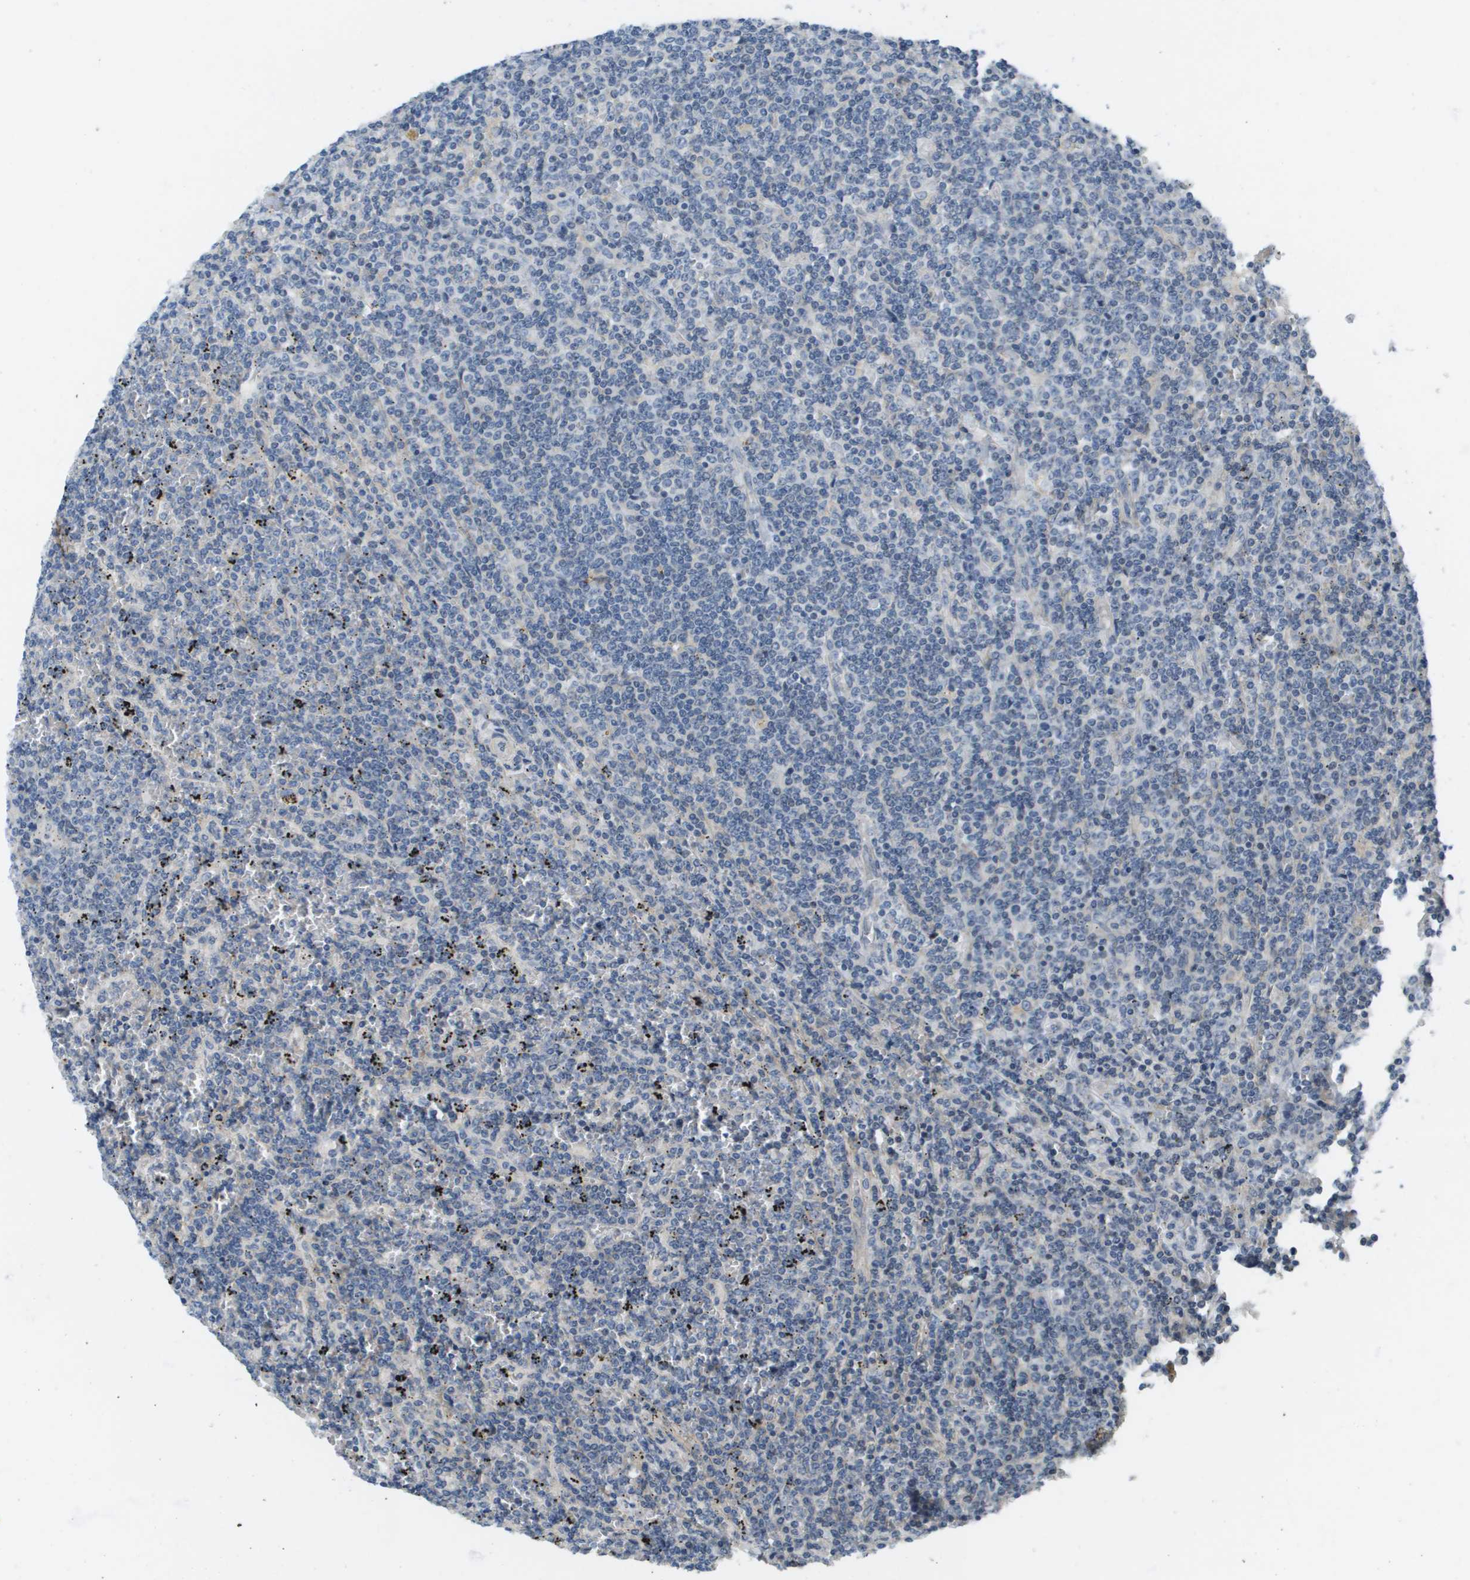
{"staining": {"intensity": "negative", "quantity": "none", "location": "none"}, "tissue": "lymphoma", "cell_type": "Tumor cells", "image_type": "cancer", "snomed": [{"axis": "morphology", "description": "Malignant lymphoma, non-Hodgkin's type, Low grade"}, {"axis": "topography", "description": "Spleen"}], "caption": "Histopathology image shows no protein staining in tumor cells of lymphoma tissue.", "gene": "KRT23", "patient": {"sex": "female", "age": 19}}